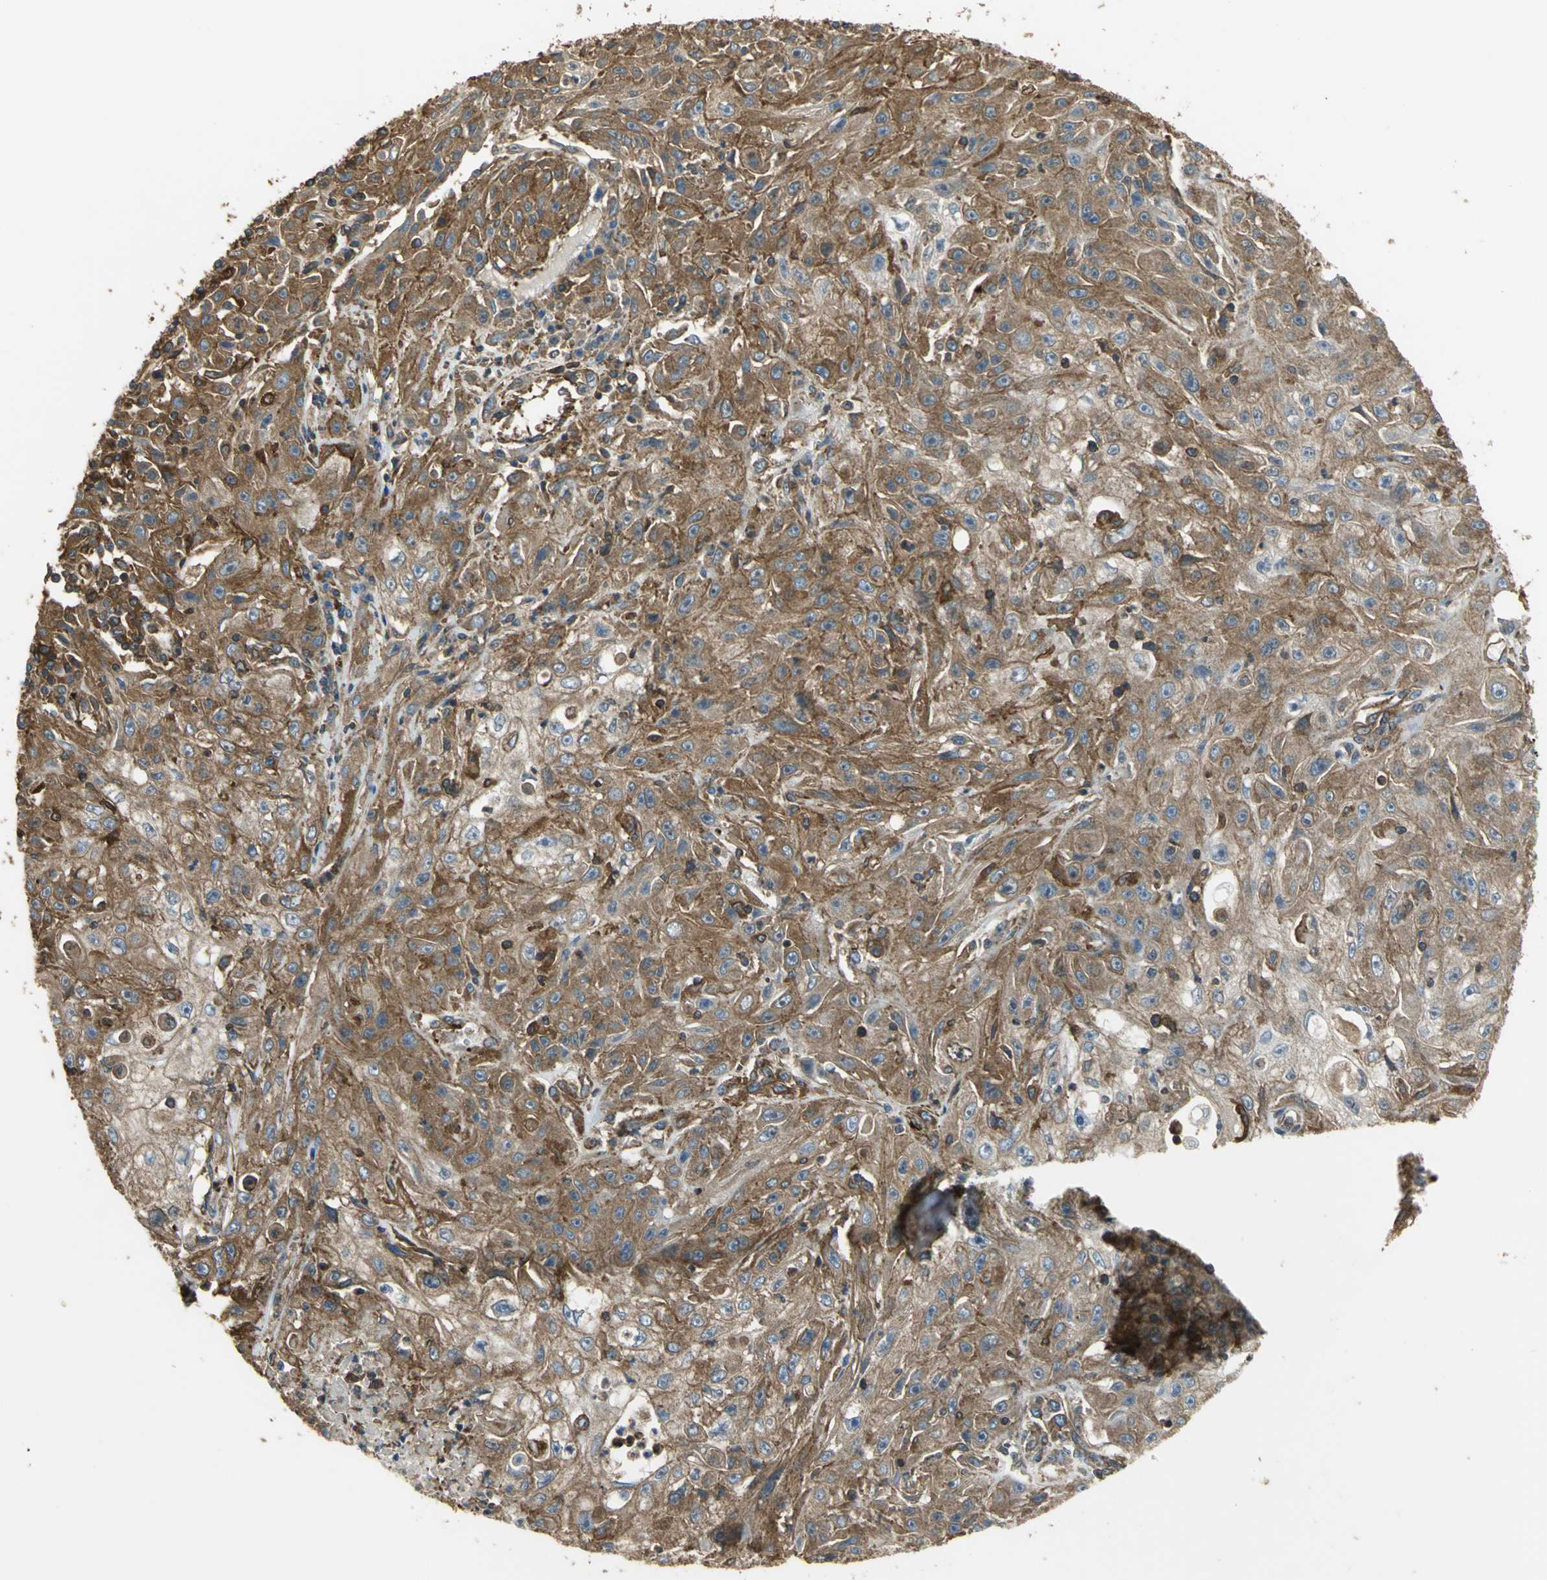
{"staining": {"intensity": "strong", "quantity": ">75%", "location": "cytoplasmic/membranous"}, "tissue": "skin cancer", "cell_type": "Tumor cells", "image_type": "cancer", "snomed": [{"axis": "morphology", "description": "Squamous cell carcinoma, NOS"}, {"axis": "topography", "description": "Skin"}], "caption": "Immunohistochemistry of human skin squamous cell carcinoma displays high levels of strong cytoplasmic/membranous positivity in approximately >75% of tumor cells.", "gene": "TLN1", "patient": {"sex": "male", "age": 75}}